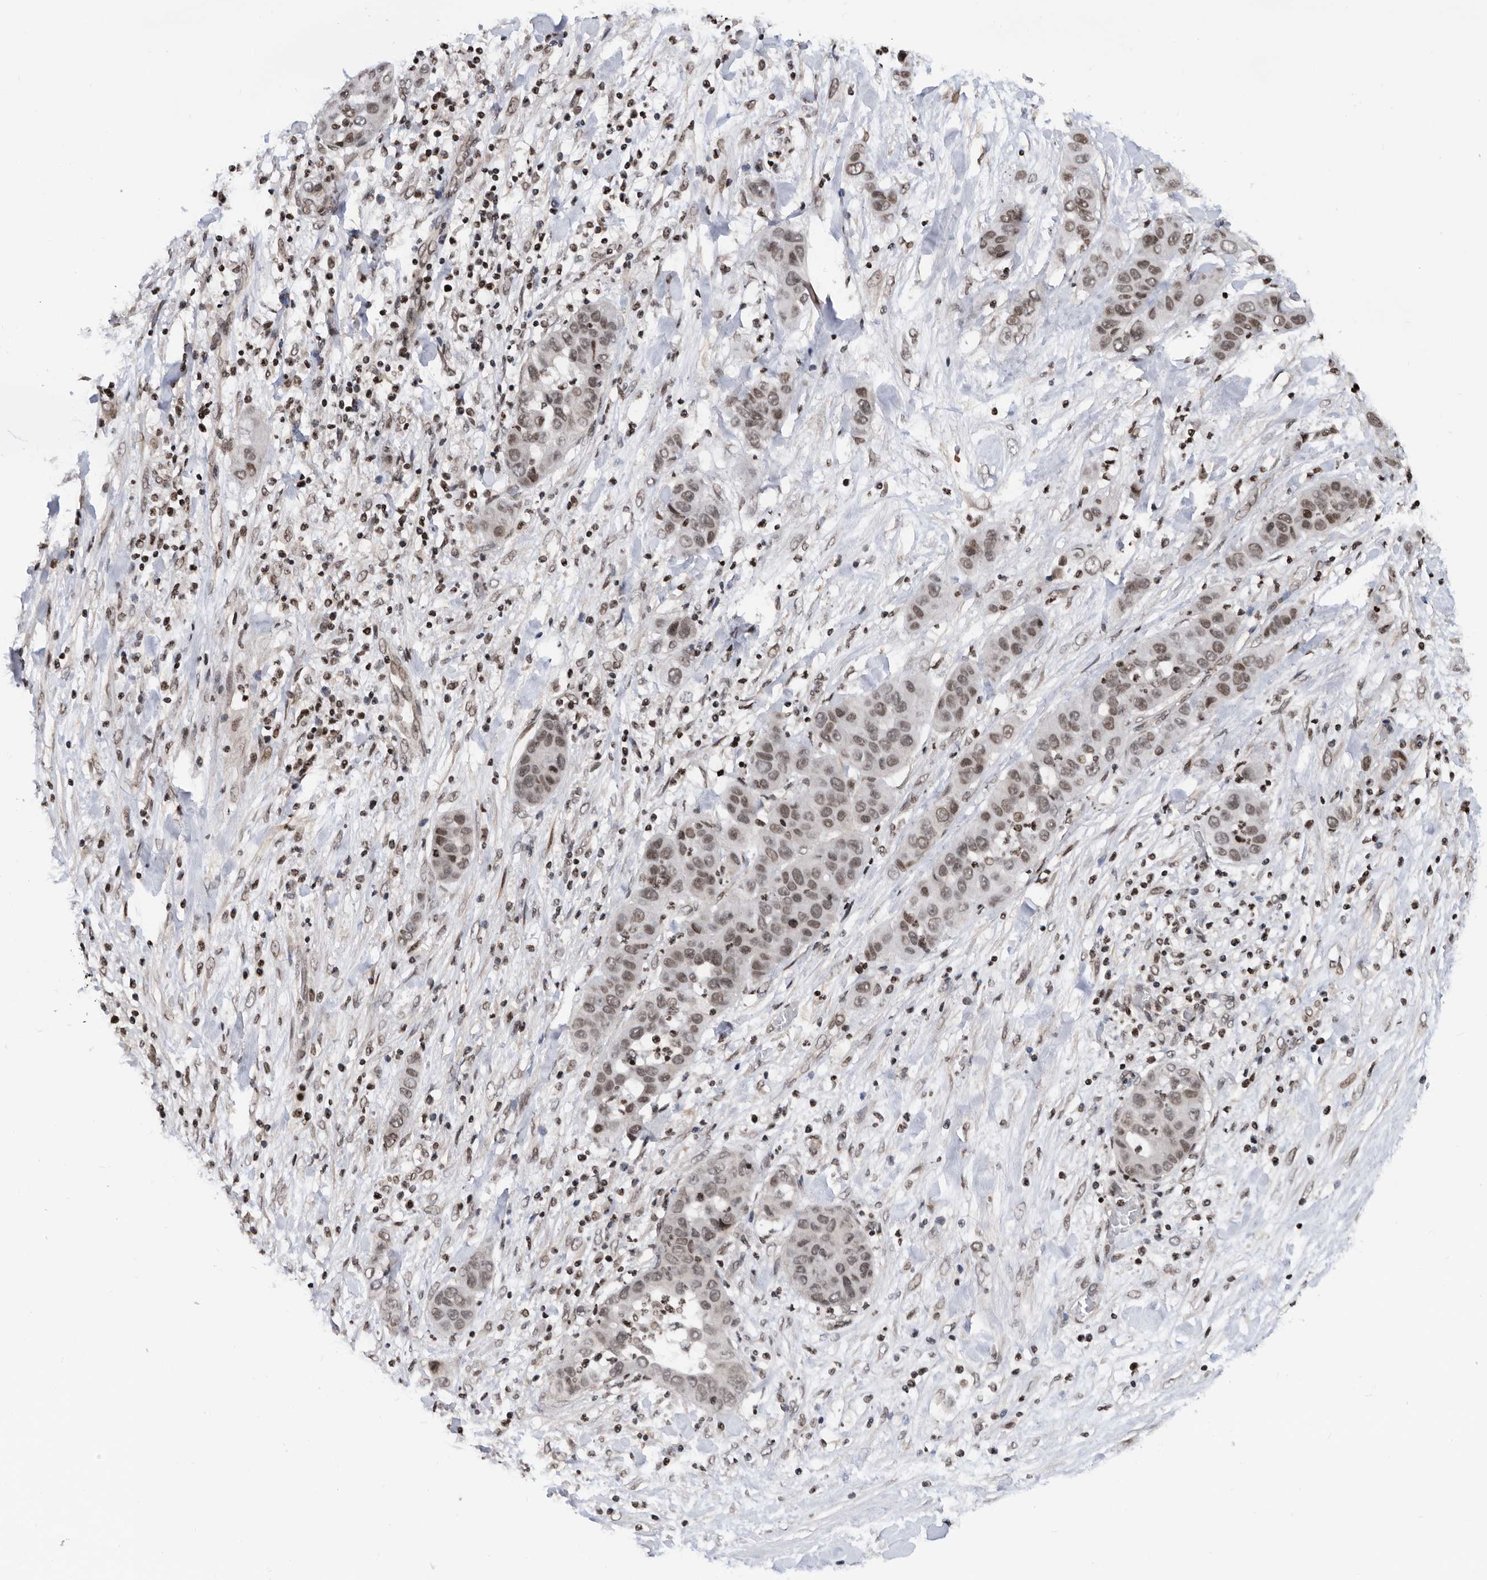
{"staining": {"intensity": "weak", "quantity": ">75%", "location": "nuclear"}, "tissue": "liver cancer", "cell_type": "Tumor cells", "image_type": "cancer", "snomed": [{"axis": "morphology", "description": "Cholangiocarcinoma"}, {"axis": "topography", "description": "Liver"}], "caption": "Cholangiocarcinoma (liver) stained for a protein (brown) exhibits weak nuclear positive expression in approximately >75% of tumor cells.", "gene": "SNRNP48", "patient": {"sex": "female", "age": 52}}